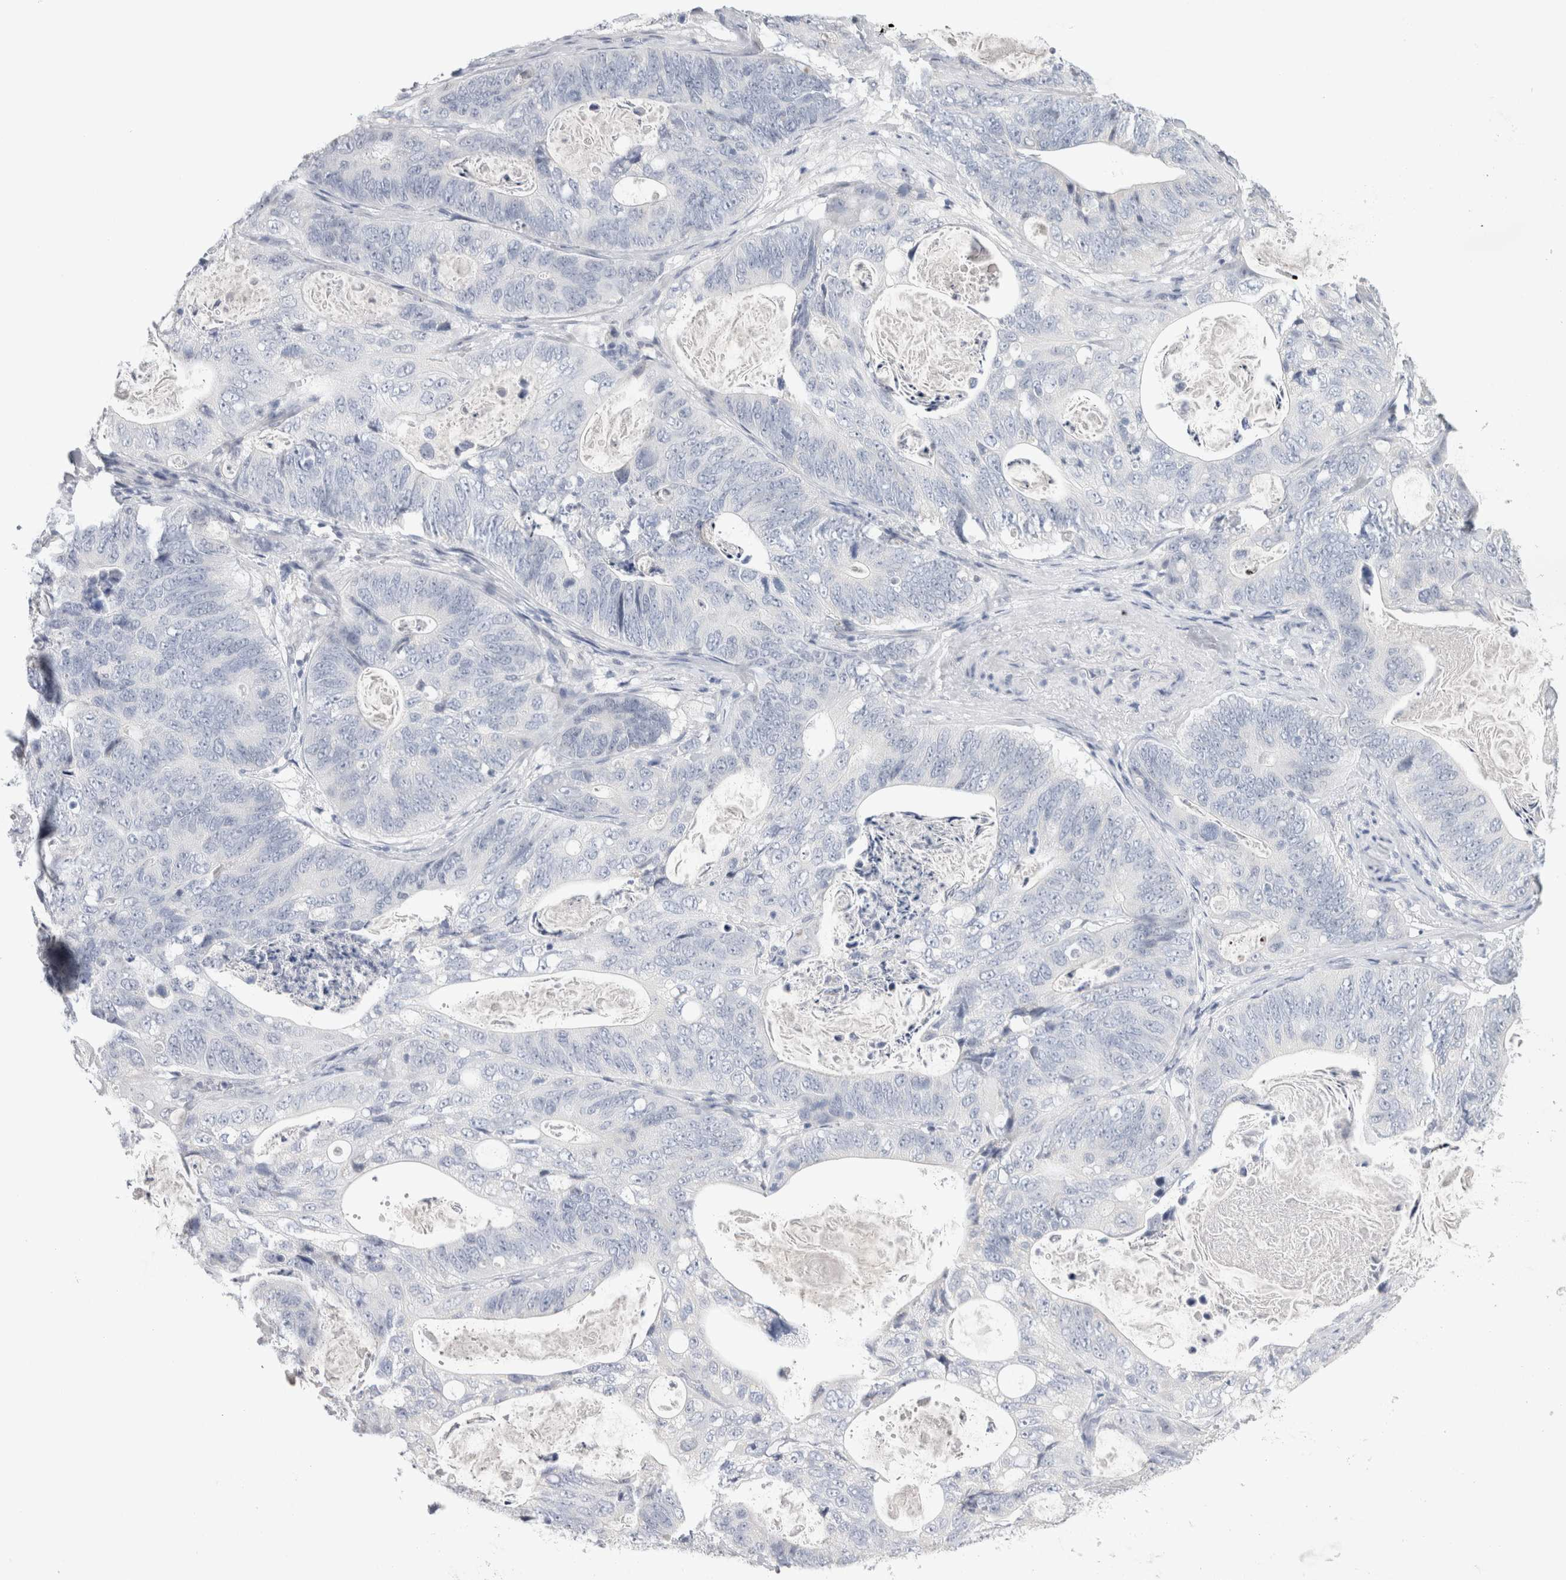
{"staining": {"intensity": "negative", "quantity": "none", "location": "none"}, "tissue": "stomach cancer", "cell_type": "Tumor cells", "image_type": "cancer", "snomed": [{"axis": "morphology", "description": "Normal tissue, NOS"}, {"axis": "morphology", "description": "Adenocarcinoma, NOS"}, {"axis": "topography", "description": "Stomach"}], "caption": "IHC of stomach cancer (adenocarcinoma) shows no positivity in tumor cells.", "gene": "TONSL", "patient": {"sex": "female", "age": 89}}